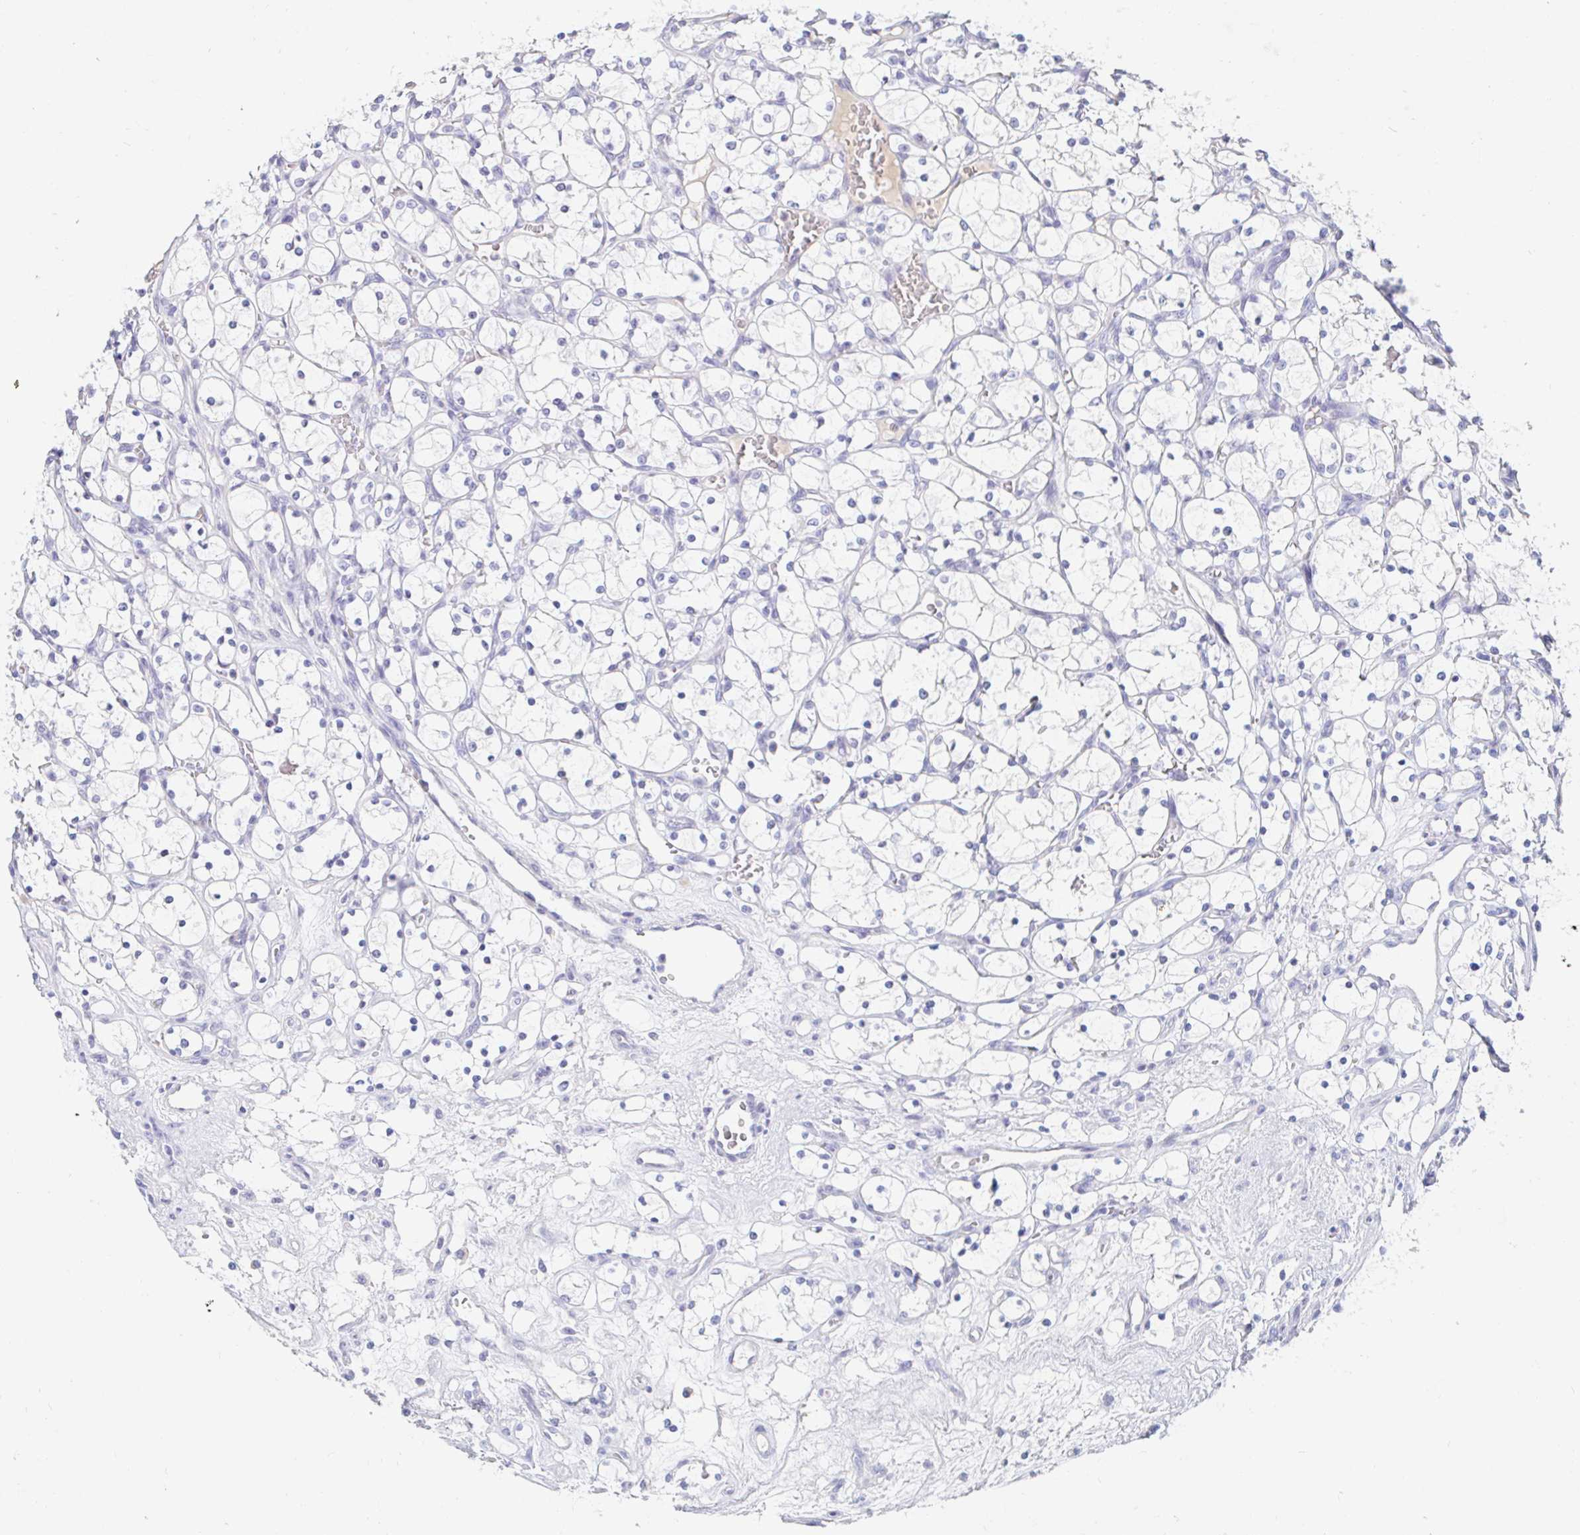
{"staining": {"intensity": "negative", "quantity": "none", "location": "none"}, "tissue": "renal cancer", "cell_type": "Tumor cells", "image_type": "cancer", "snomed": [{"axis": "morphology", "description": "Adenocarcinoma, NOS"}, {"axis": "topography", "description": "Kidney"}], "caption": "Immunohistochemical staining of renal adenocarcinoma exhibits no significant staining in tumor cells.", "gene": "TEX44", "patient": {"sex": "female", "age": 69}}